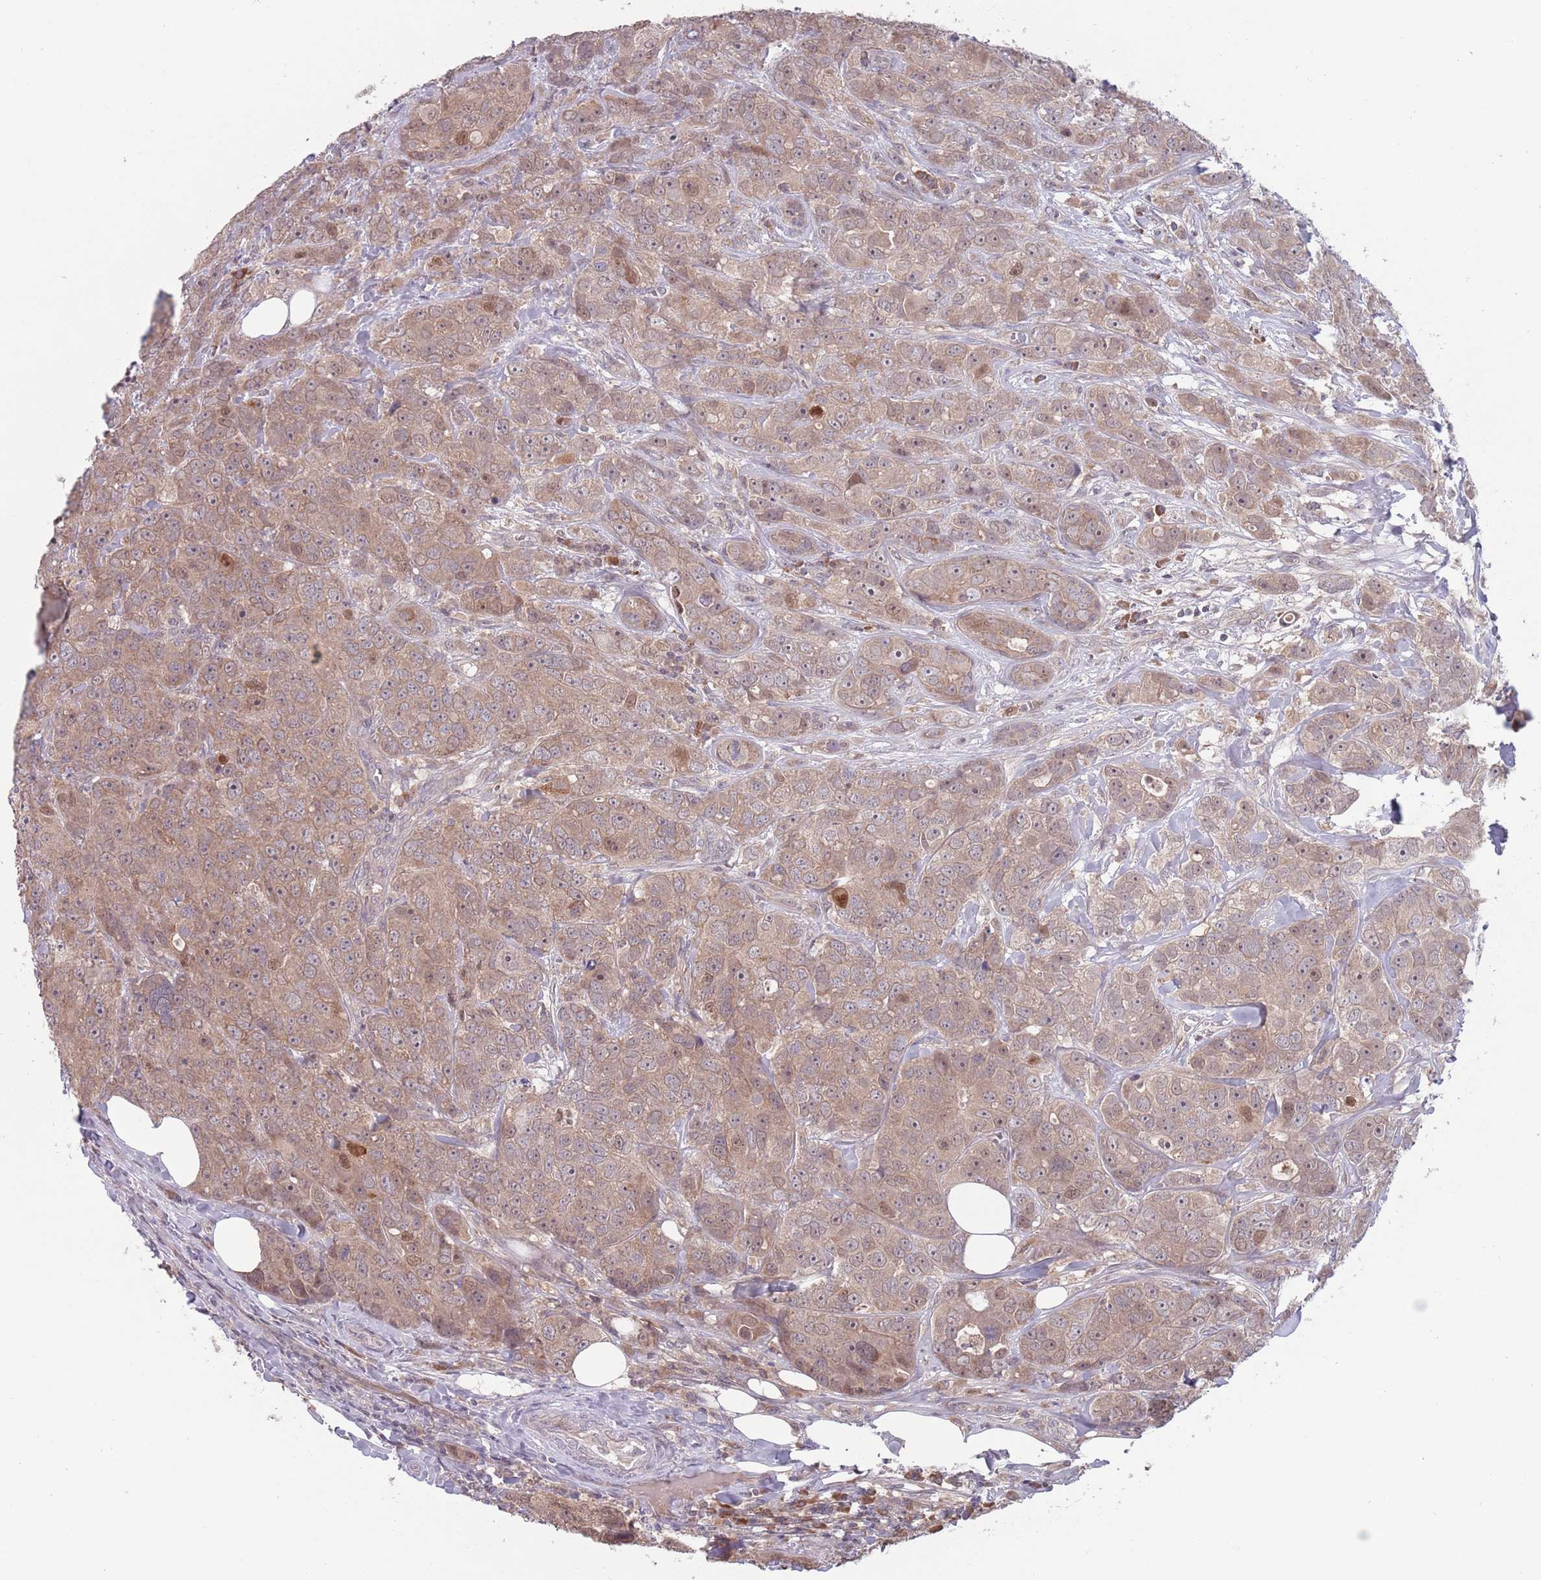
{"staining": {"intensity": "weak", "quantity": ">75%", "location": "cytoplasmic/membranous,nuclear"}, "tissue": "breast cancer", "cell_type": "Tumor cells", "image_type": "cancer", "snomed": [{"axis": "morphology", "description": "Duct carcinoma"}, {"axis": "topography", "description": "Breast"}], "caption": "Human breast cancer stained for a protein (brown) shows weak cytoplasmic/membranous and nuclear positive positivity in about >75% of tumor cells.", "gene": "TYW1", "patient": {"sex": "female", "age": 43}}